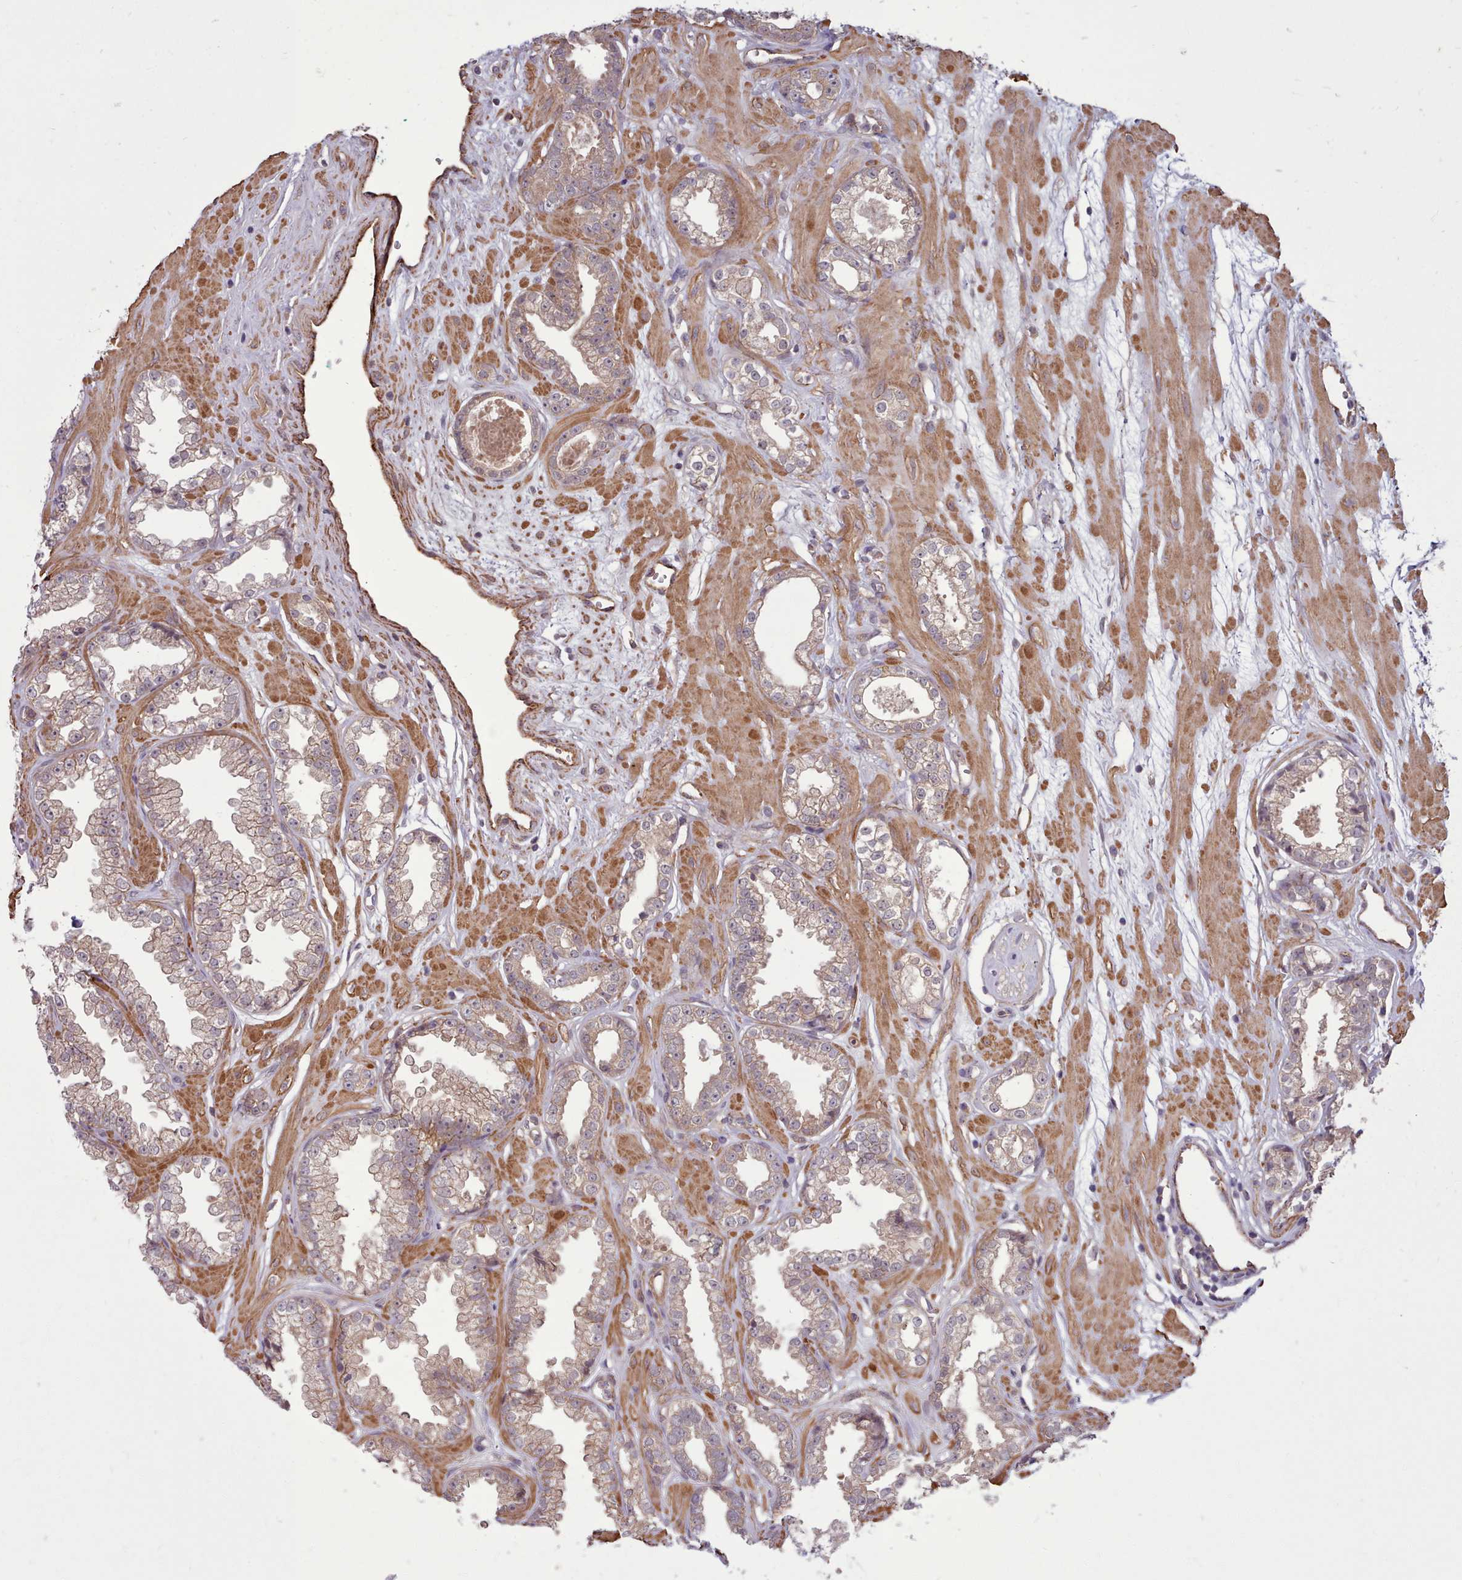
{"staining": {"intensity": "moderate", "quantity": "<25%", "location": "cytoplasmic/membranous"}, "tissue": "prostate cancer", "cell_type": "Tumor cells", "image_type": "cancer", "snomed": [{"axis": "morphology", "description": "Adenocarcinoma, Low grade"}, {"axis": "topography", "description": "Prostate"}], "caption": "High-power microscopy captured an immunohistochemistry histopathology image of prostate low-grade adenocarcinoma, revealing moderate cytoplasmic/membranous positivity in about <25% of tumor cells. The staining was performed using DAB (3,3'-diaminobenzidine), with brown indicating positive protein expression. Nuclei are stained blue with hematoxylin.", "gene": "STUB1", "patient": {"sex": "male", "age": 60}}